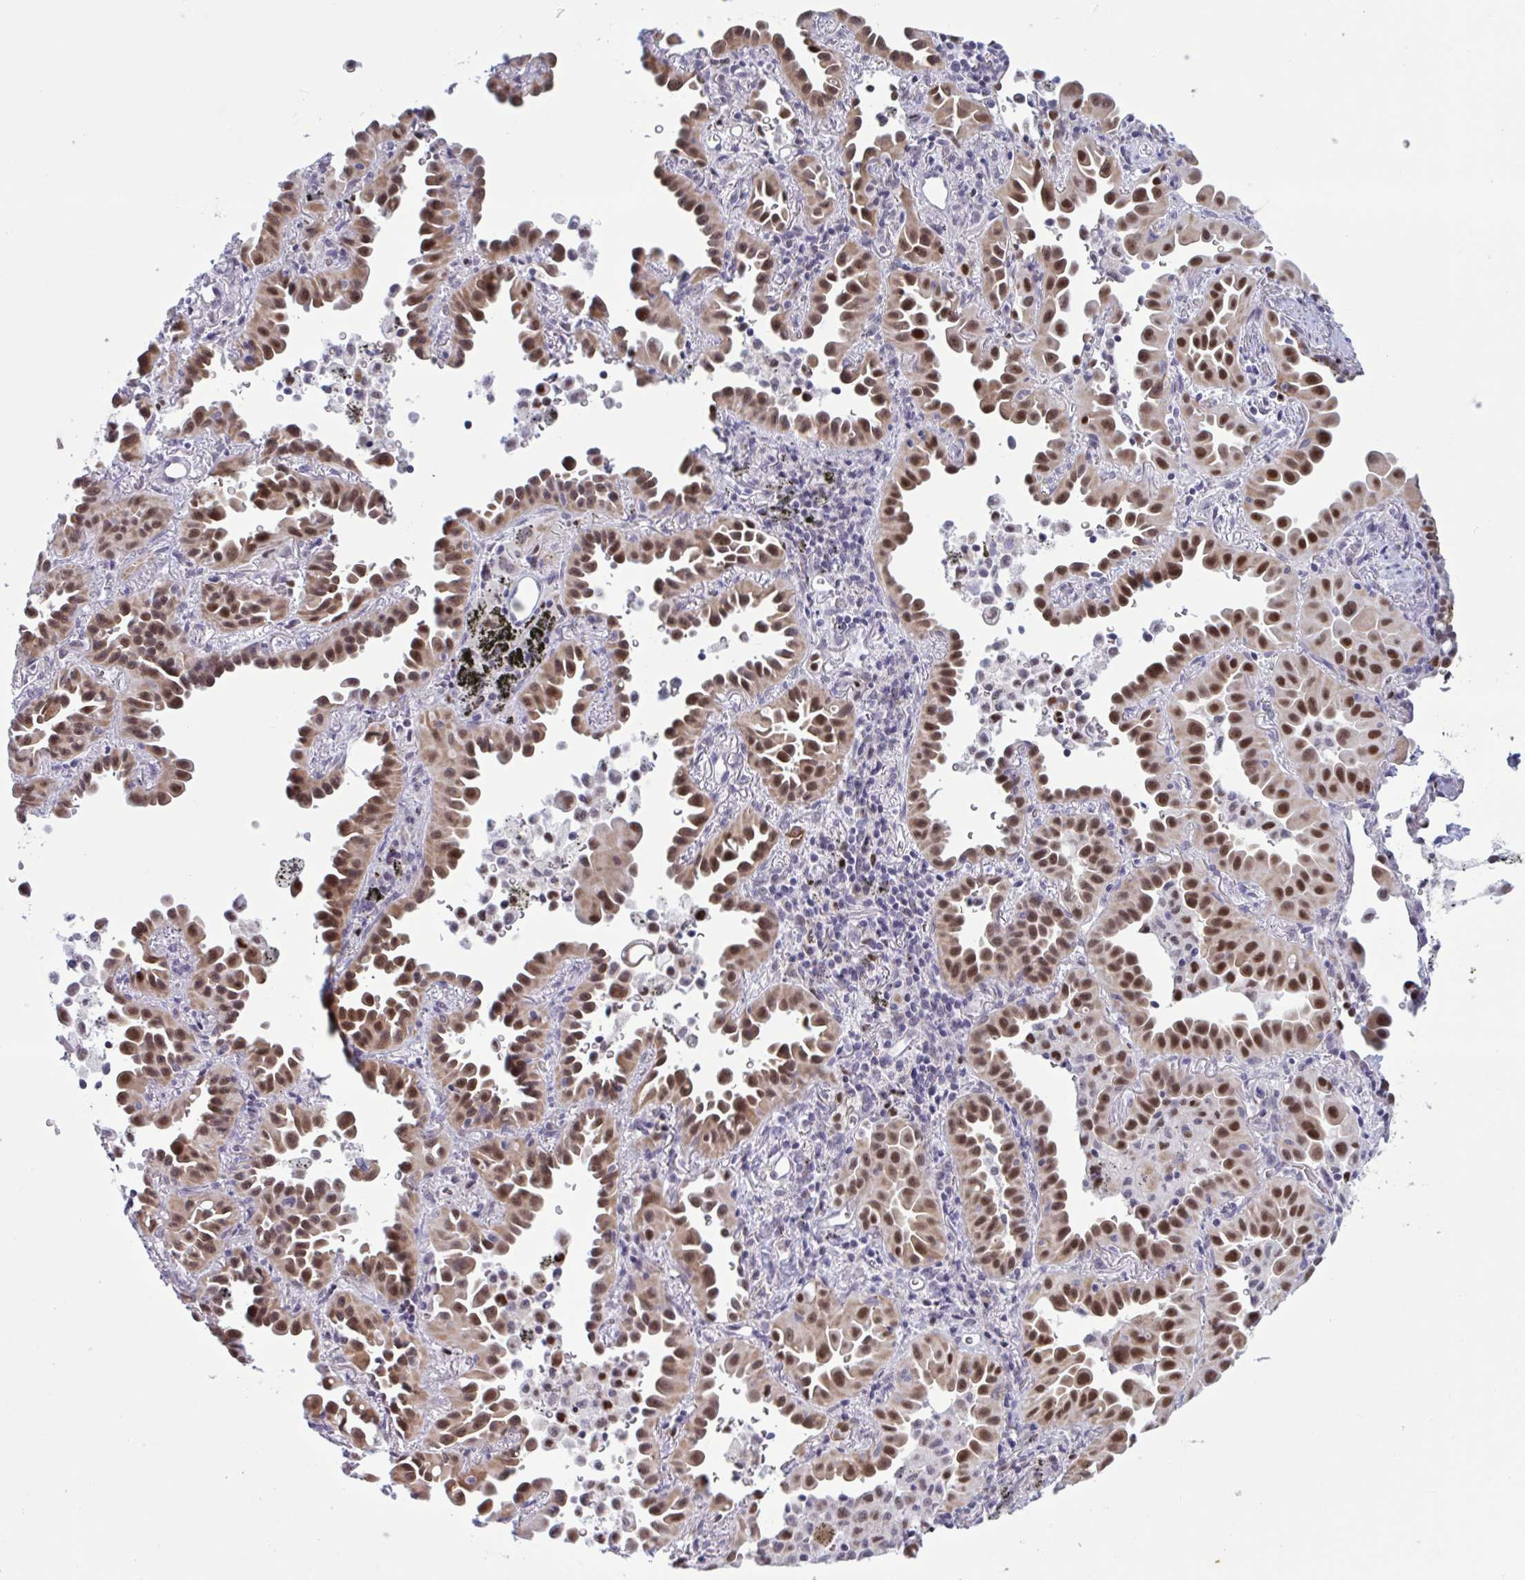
{"staining": {"intensity": "strong", "quantity": ">75%", "location": "nuclear"}, "tissue": "lung cancer", "cell_type": "Tumor cells", "image_type": "cancer", "snomed": [{"axis": "morphology", "description": "Adenocarcinoma, NOS"}, {"axis": "topography", "description": "Lung"}], "caption": "Lung adenocarcinoma stained with IHC displays strong nuclear staining in approximately >75% of tumor cells. The staining was performed using DAB (3,3'-diaminobenzidine), with brown indicating positive protein expression. Nuclei are stained blue with hematoxylin.", "gene": "PRMT6", "patient": {"sex": "male", "age": 68}}